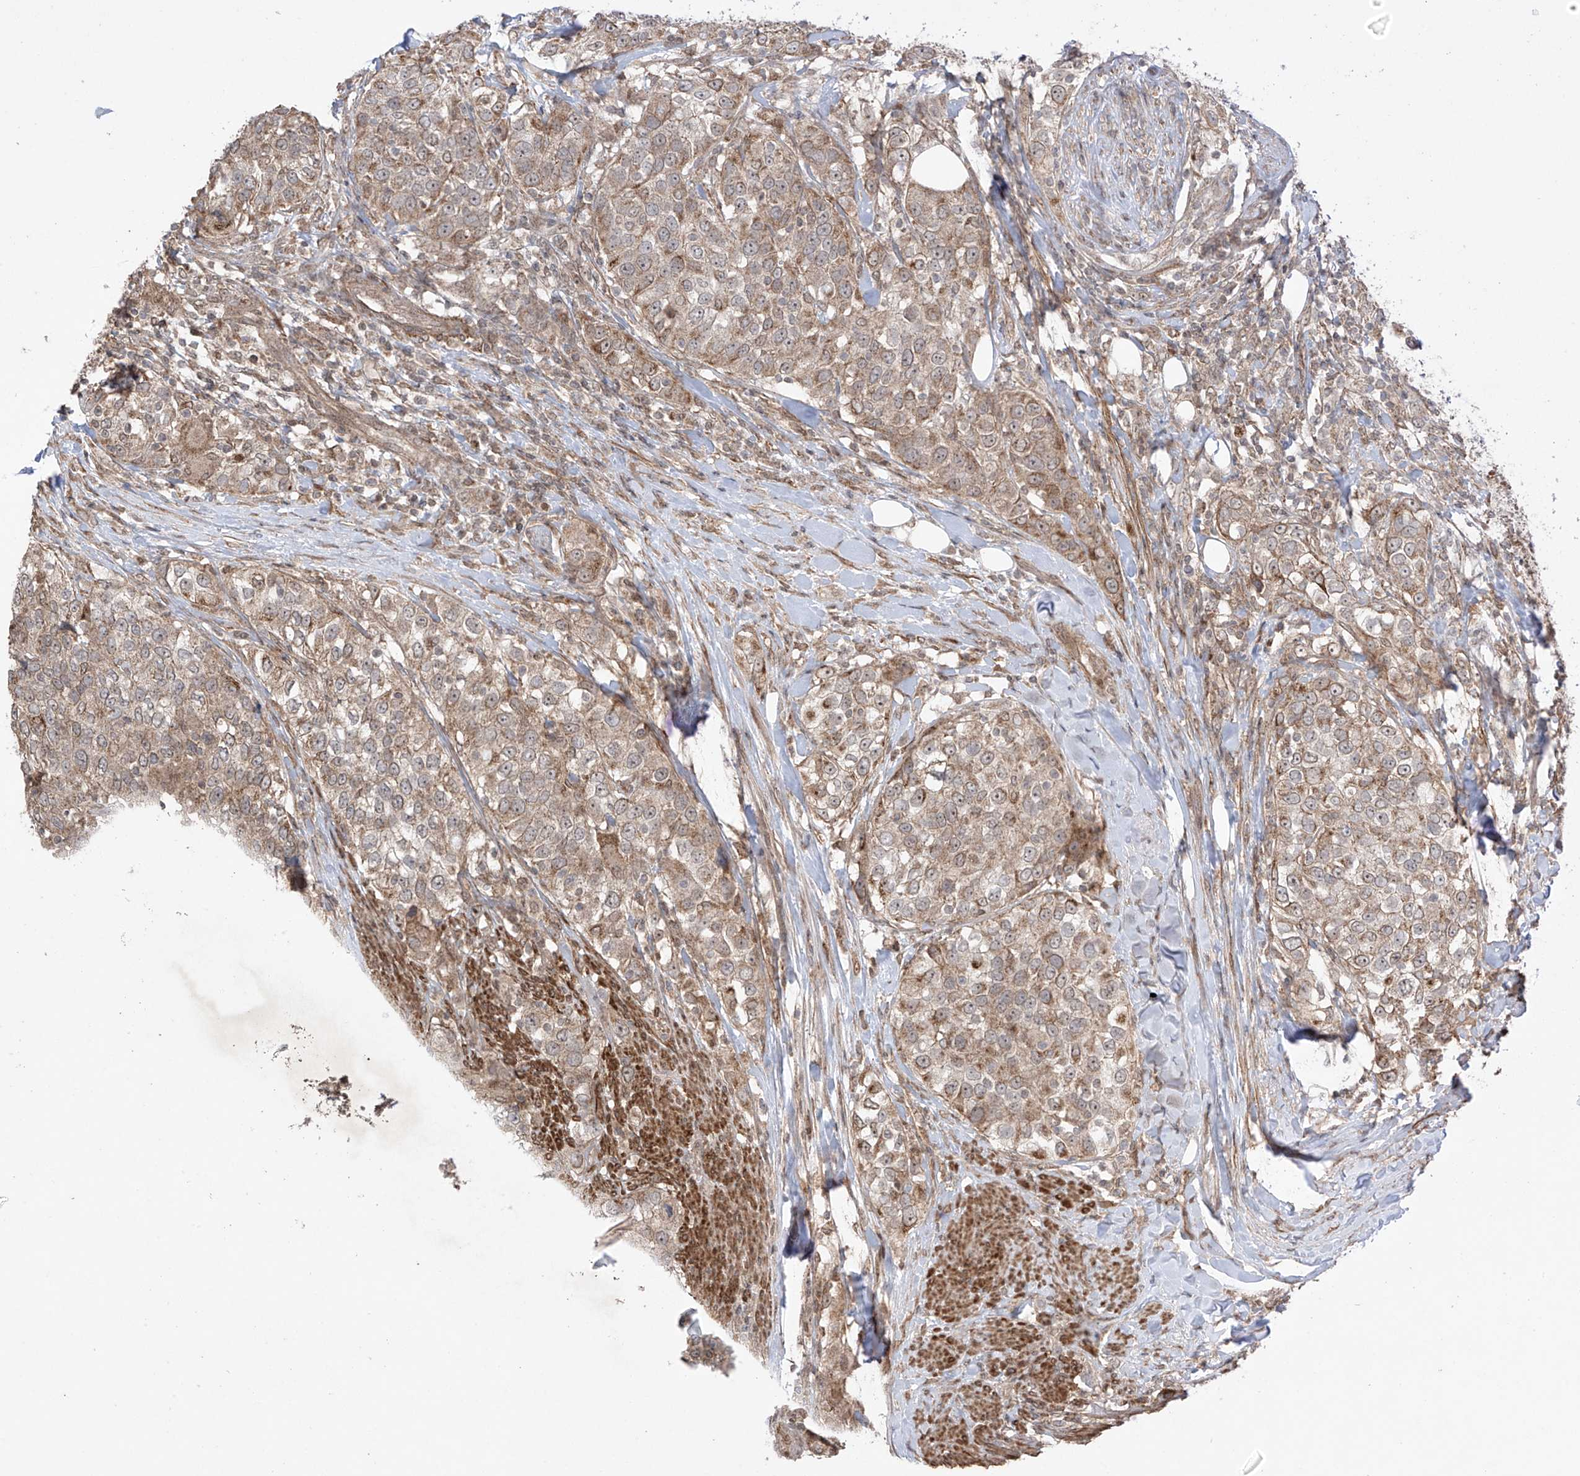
{"staining": {"intensity": "moderate", "quantity": ">75%", "location": "cytoplasmic/membranous"}, "tissue": "urothelial cancer", "cell_type": "Tumor cells", "image_type": "cancer", "snomed": [{"axis": "morphology", "description": "Urothelial carcinoma, High grade"}, {"axis": "topography", "description": "Urinary bladder"}], "caption": "An IHC photomicrograph of neoplastic tissue is shown. Protein staining in brown highlights moderate cytoplasmic/membranous positivity in urothelial cancer within tumor cells. The staining is performed using DAB (3,3'-diaminobenzidine) brown chromogen to label protein expression. The nuclei are counter-stained blue using hematoxylin.", "gene": "ABCD1", "patient": {"sex": "female", "age": 80}}